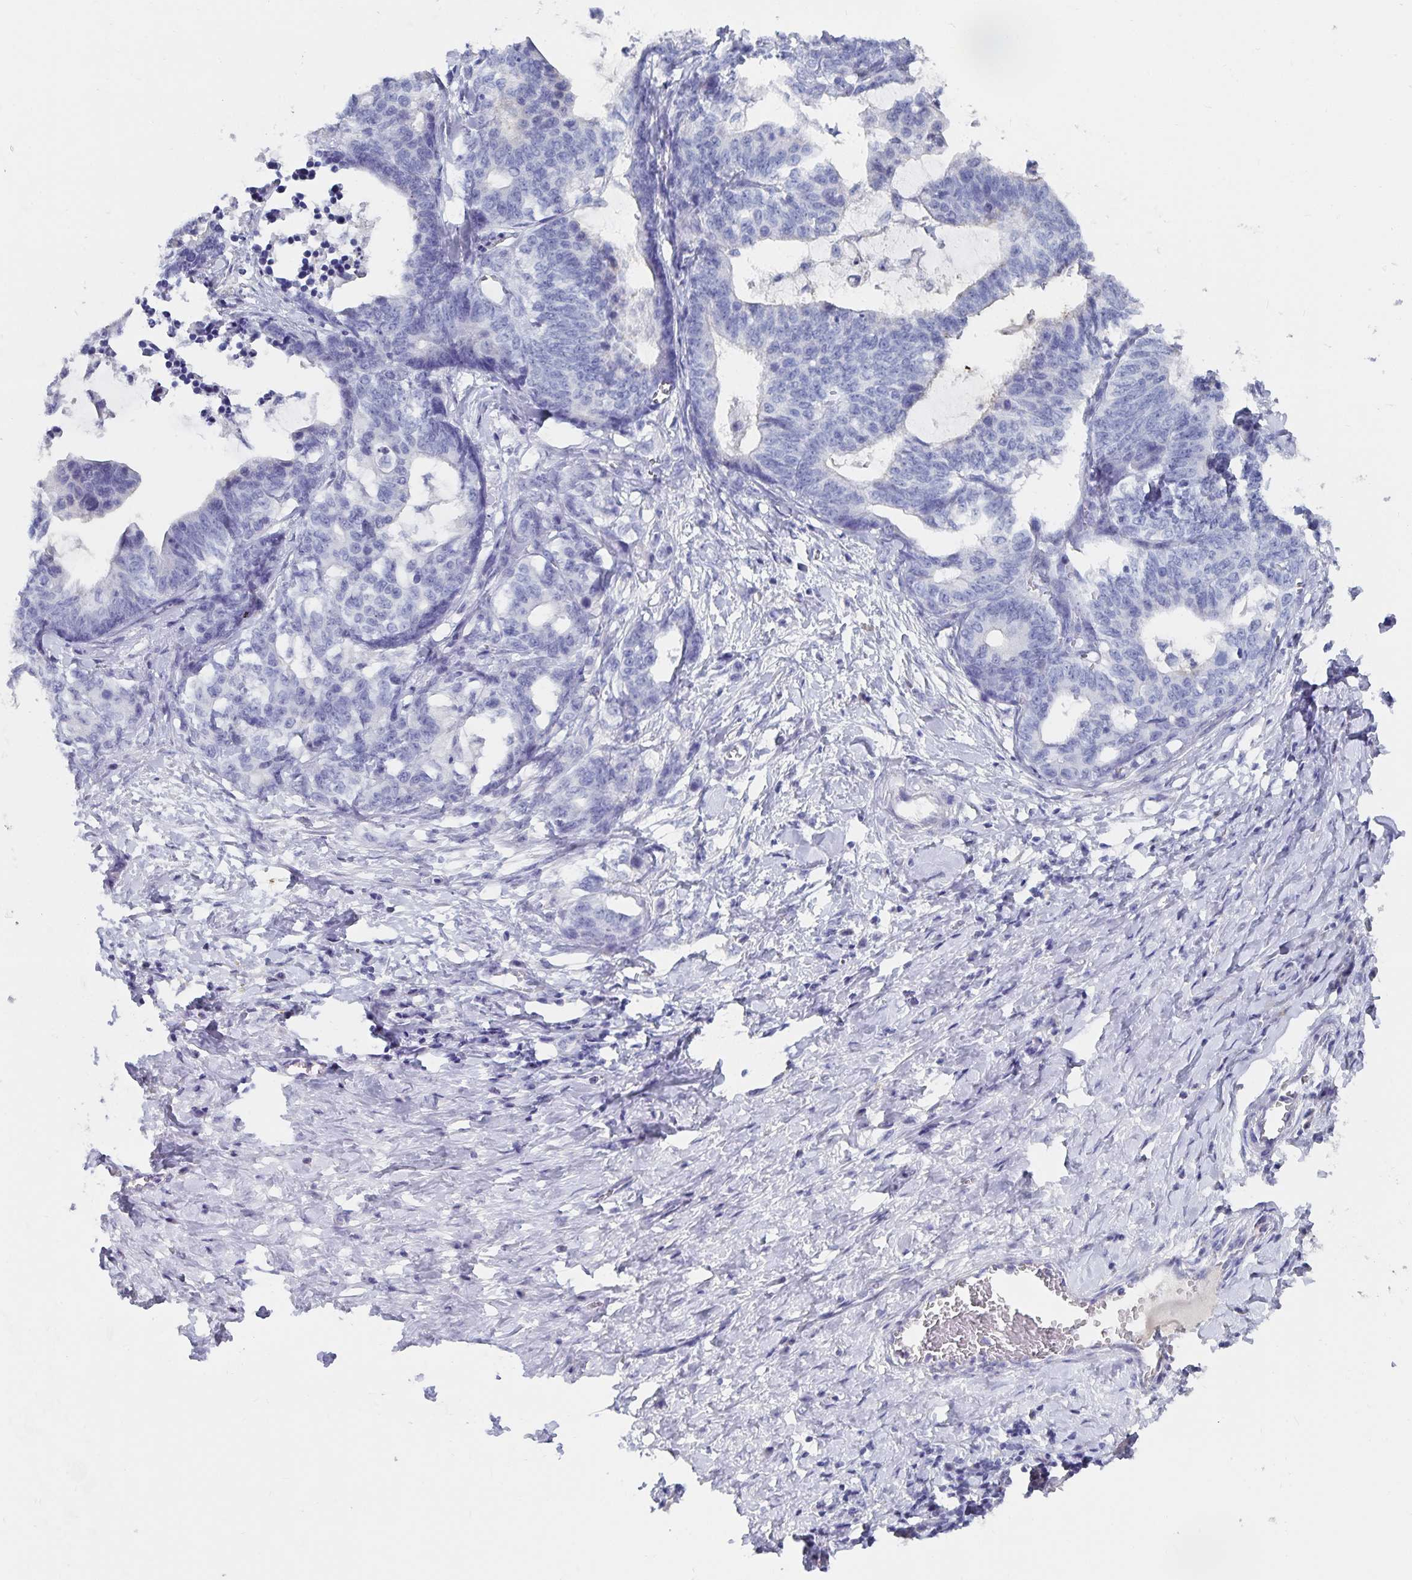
{"staining": {"intensity": "negative", "quantity": "none", "location": "none"}, "tissue": "stomach cancer", "cell_type": "Tumor cells", "image_type": "cancer", "snomed": [{"axis": "morphology", "description": "Normal tissue, NOS"}, {"axis": "morphology", "description": "Adenocarcinoma, NOS"}, {"axis": "topography", "description": "Stomach"}], "caption": "This is an immunohistochemistry image of human stomach cancer. There is no expression in tumor cells.", "gene": "CFAP69", "patient": {"sex": "female", "age": 64}}